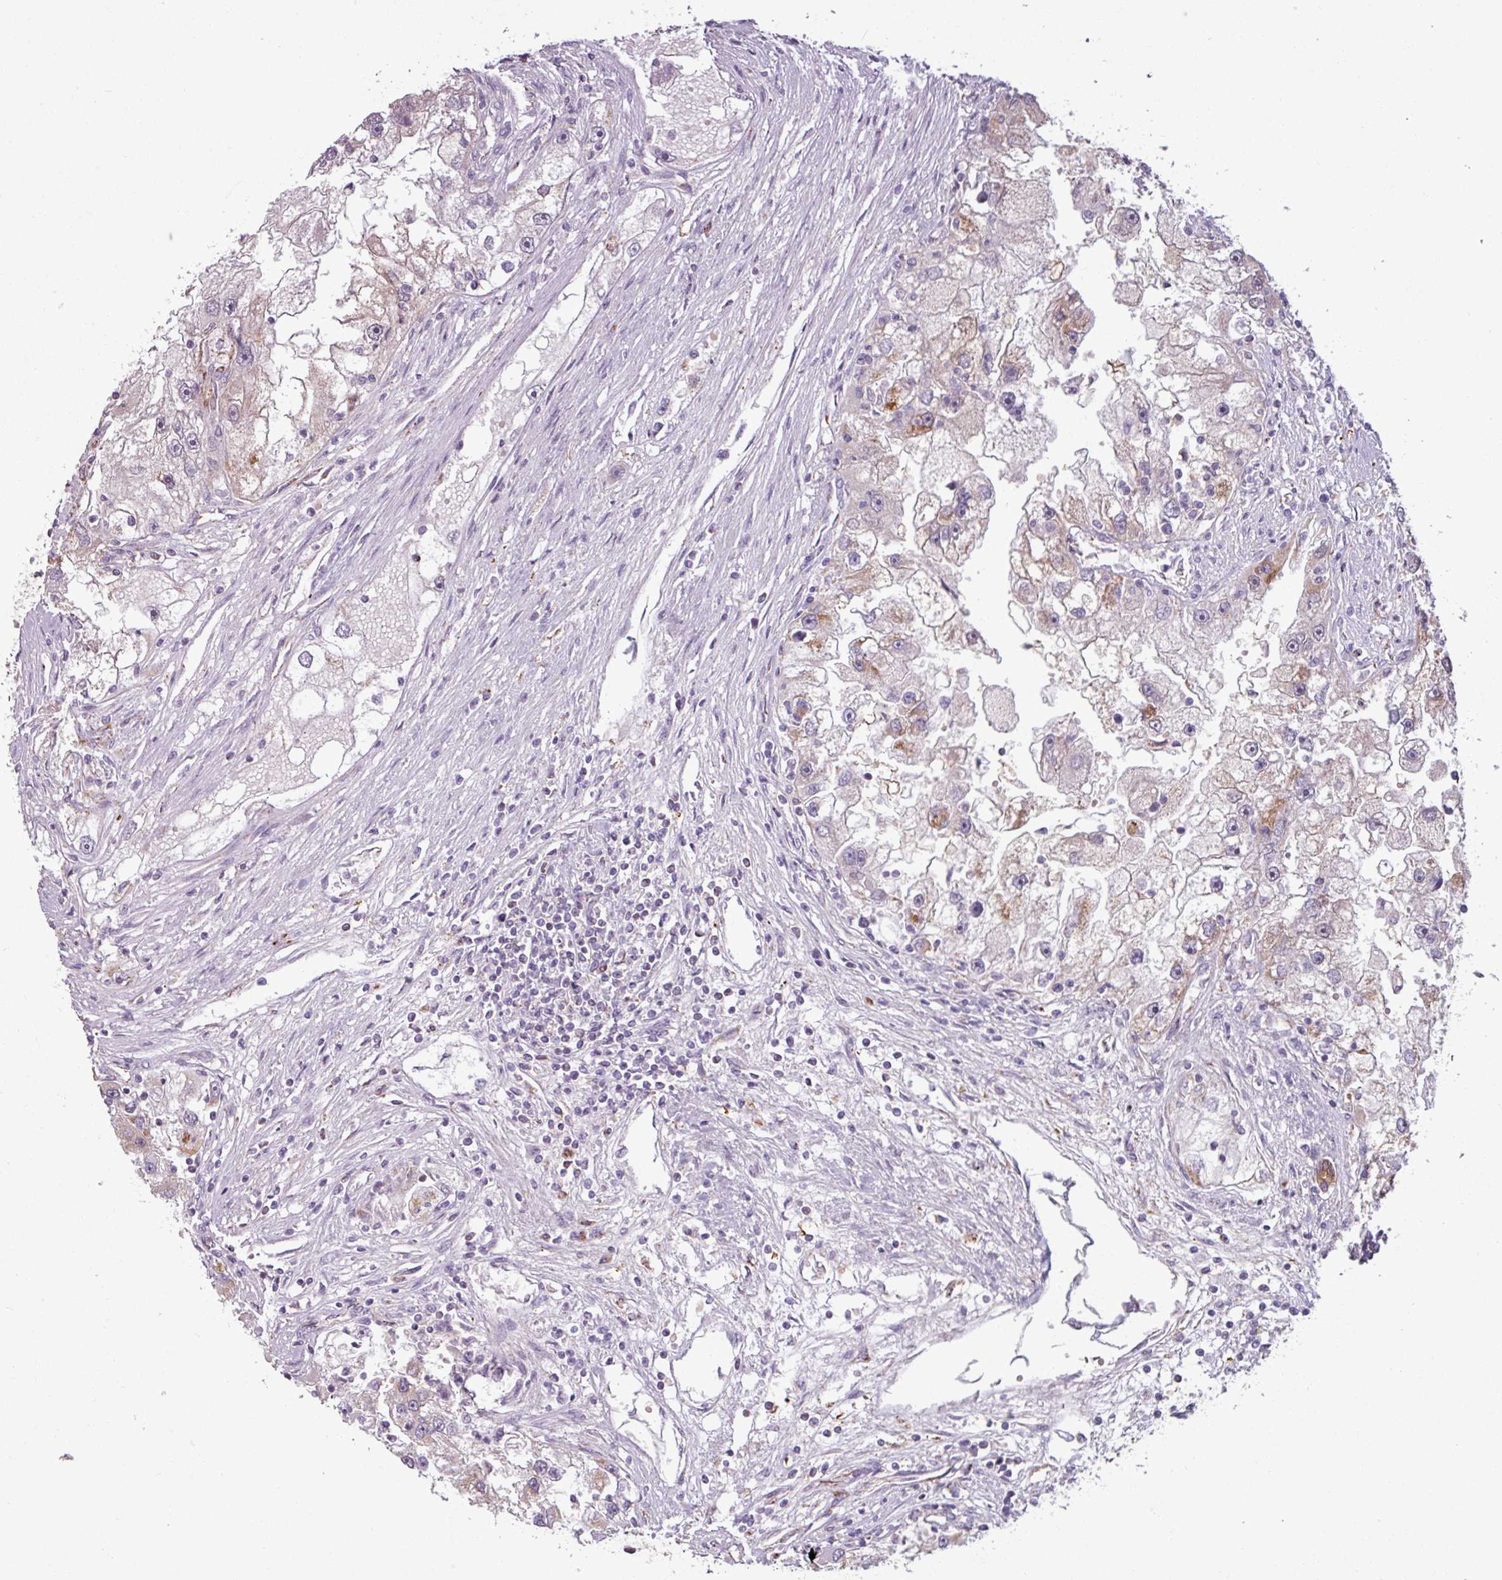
{"staining": {"intensity": "moderate", "quantity": "<25%", "location": "cytoplasmic/membranous"}, "tissue": "renal cancer", "cell_type": "Tumor cells", "image_type": "cancer", "snomed": [{"axis": "morphology", "description": "Adenocarcinoma, NOS"}, {"axis": "topography", "description": "Kidney"}], "caption": "The micrograph shows a brown stain indicating the presence of a protein in the cytoplasmic/membranous of tumor cells in adenocarcinoma (renal).", "gene": "PNMA6A", "patient": {"sex": "male", "age": 63}}